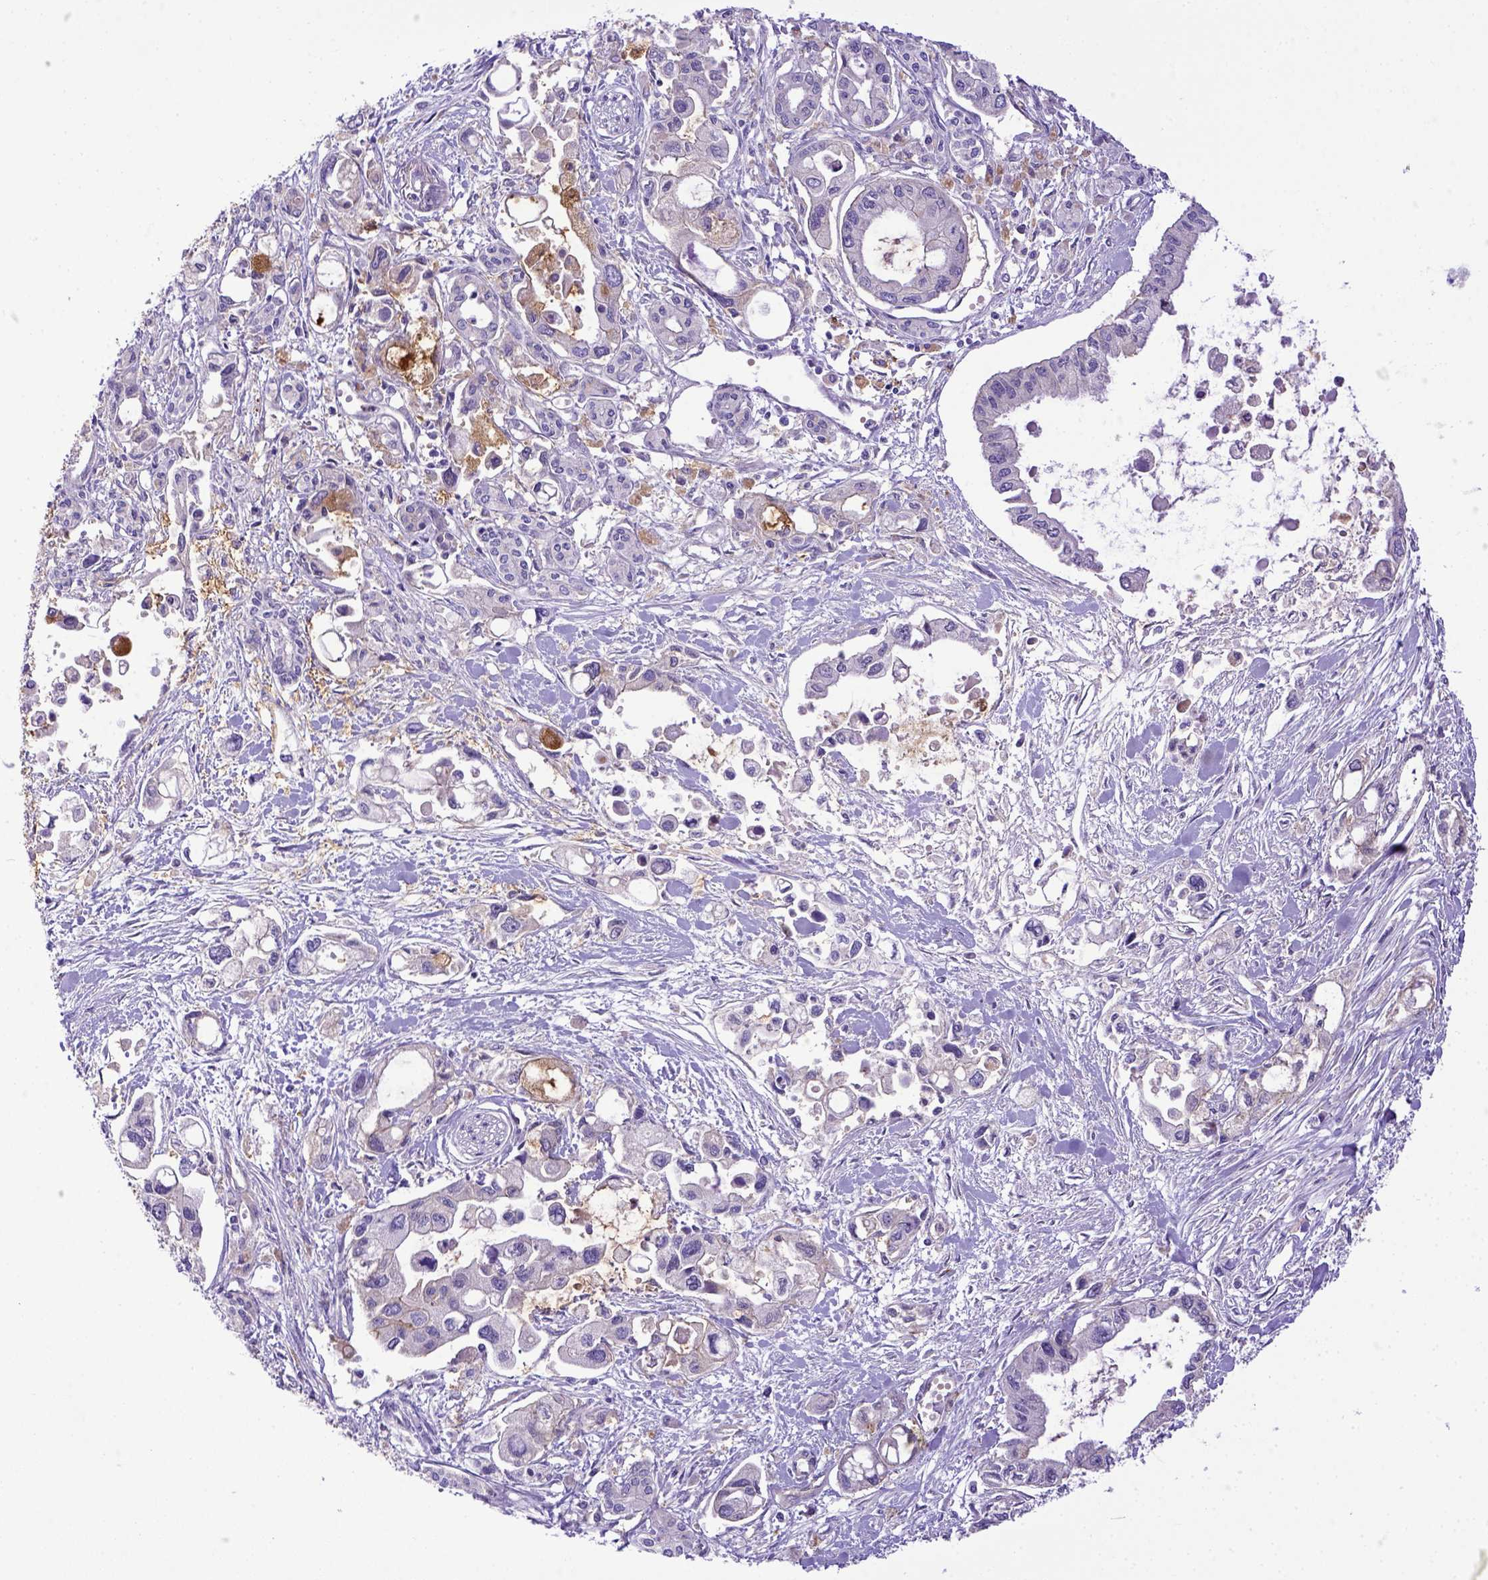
{"staining": {"intensity": "moderate", "quantity": "<25%", "location": "cytoplasmic/membranous"}, "tissue": "pancreatic cancer", "cell_type": "Tumor cells", "image_type": "cancer", "snomed": [{"axis": "morphology", "description": "Adenocarcinoma, NOS"}, {"axis": "topography", "description": "Pancreas"}], "caption": "The immunohistochemical stain highlights moderate cytoplasmic/membranous staining in tumor cells of pancreatic adenocarcinoma tissue.", "gene": "CD40", "patient": {"sex": "female", "age": 61}}